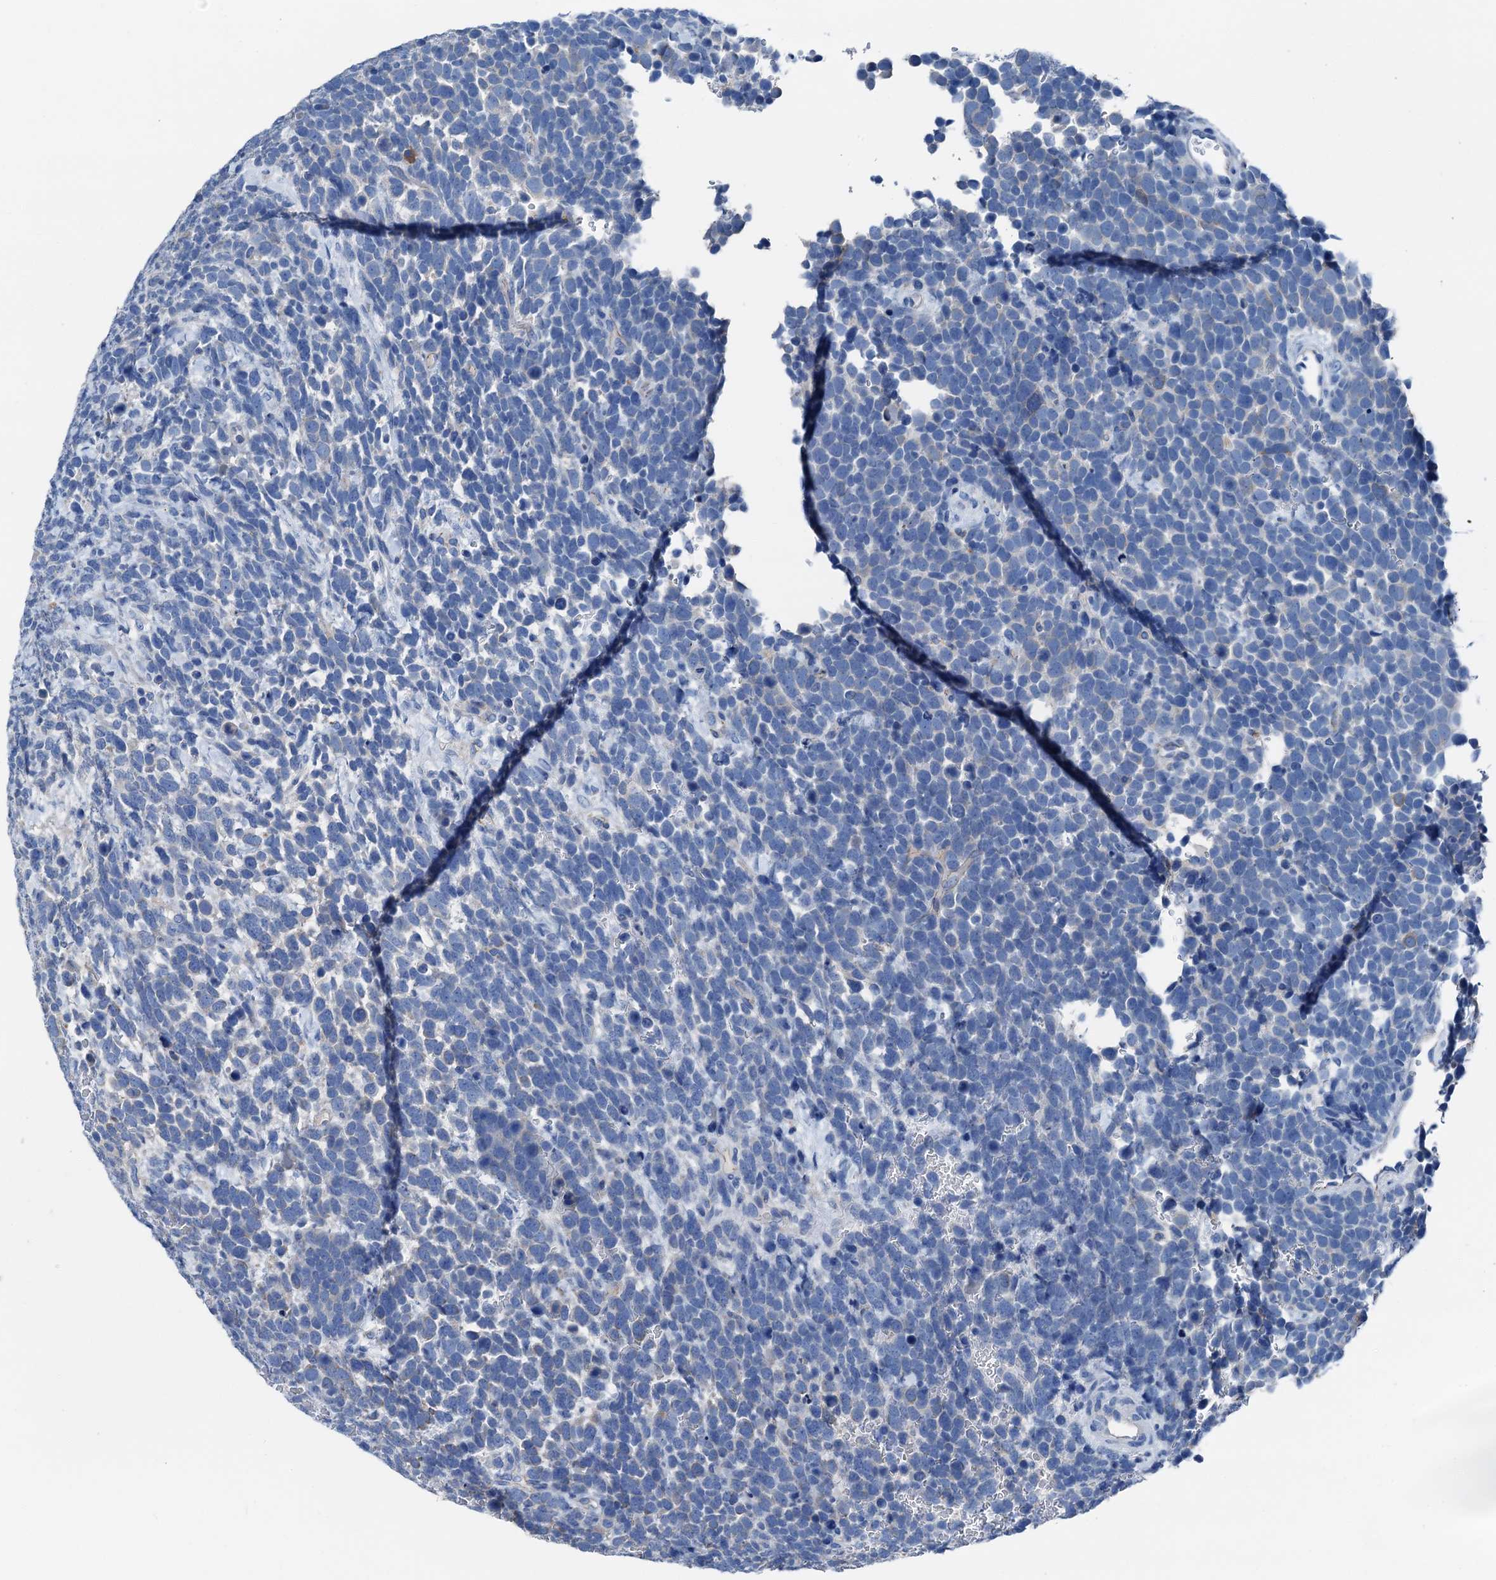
{"staining": {"intensity": "negative", "quantity": "none", "location": "none"}, "tissue": "urothelial cancer", "cell_type": "Tumor cells", "image_type": "cancer", "snomed": [{"axis": "morphology", "description": "Urothelial carcinoma, High grade"}, {"axis": "topography", "description": "Urinary bladder"}], "caption": "A photomicrograph of urothelial cancer stained for a protein demonstrates no brown staining in tumor cells.", "gene": "C1QTNF4", "patient": {"sex": "female", "age": 82}}